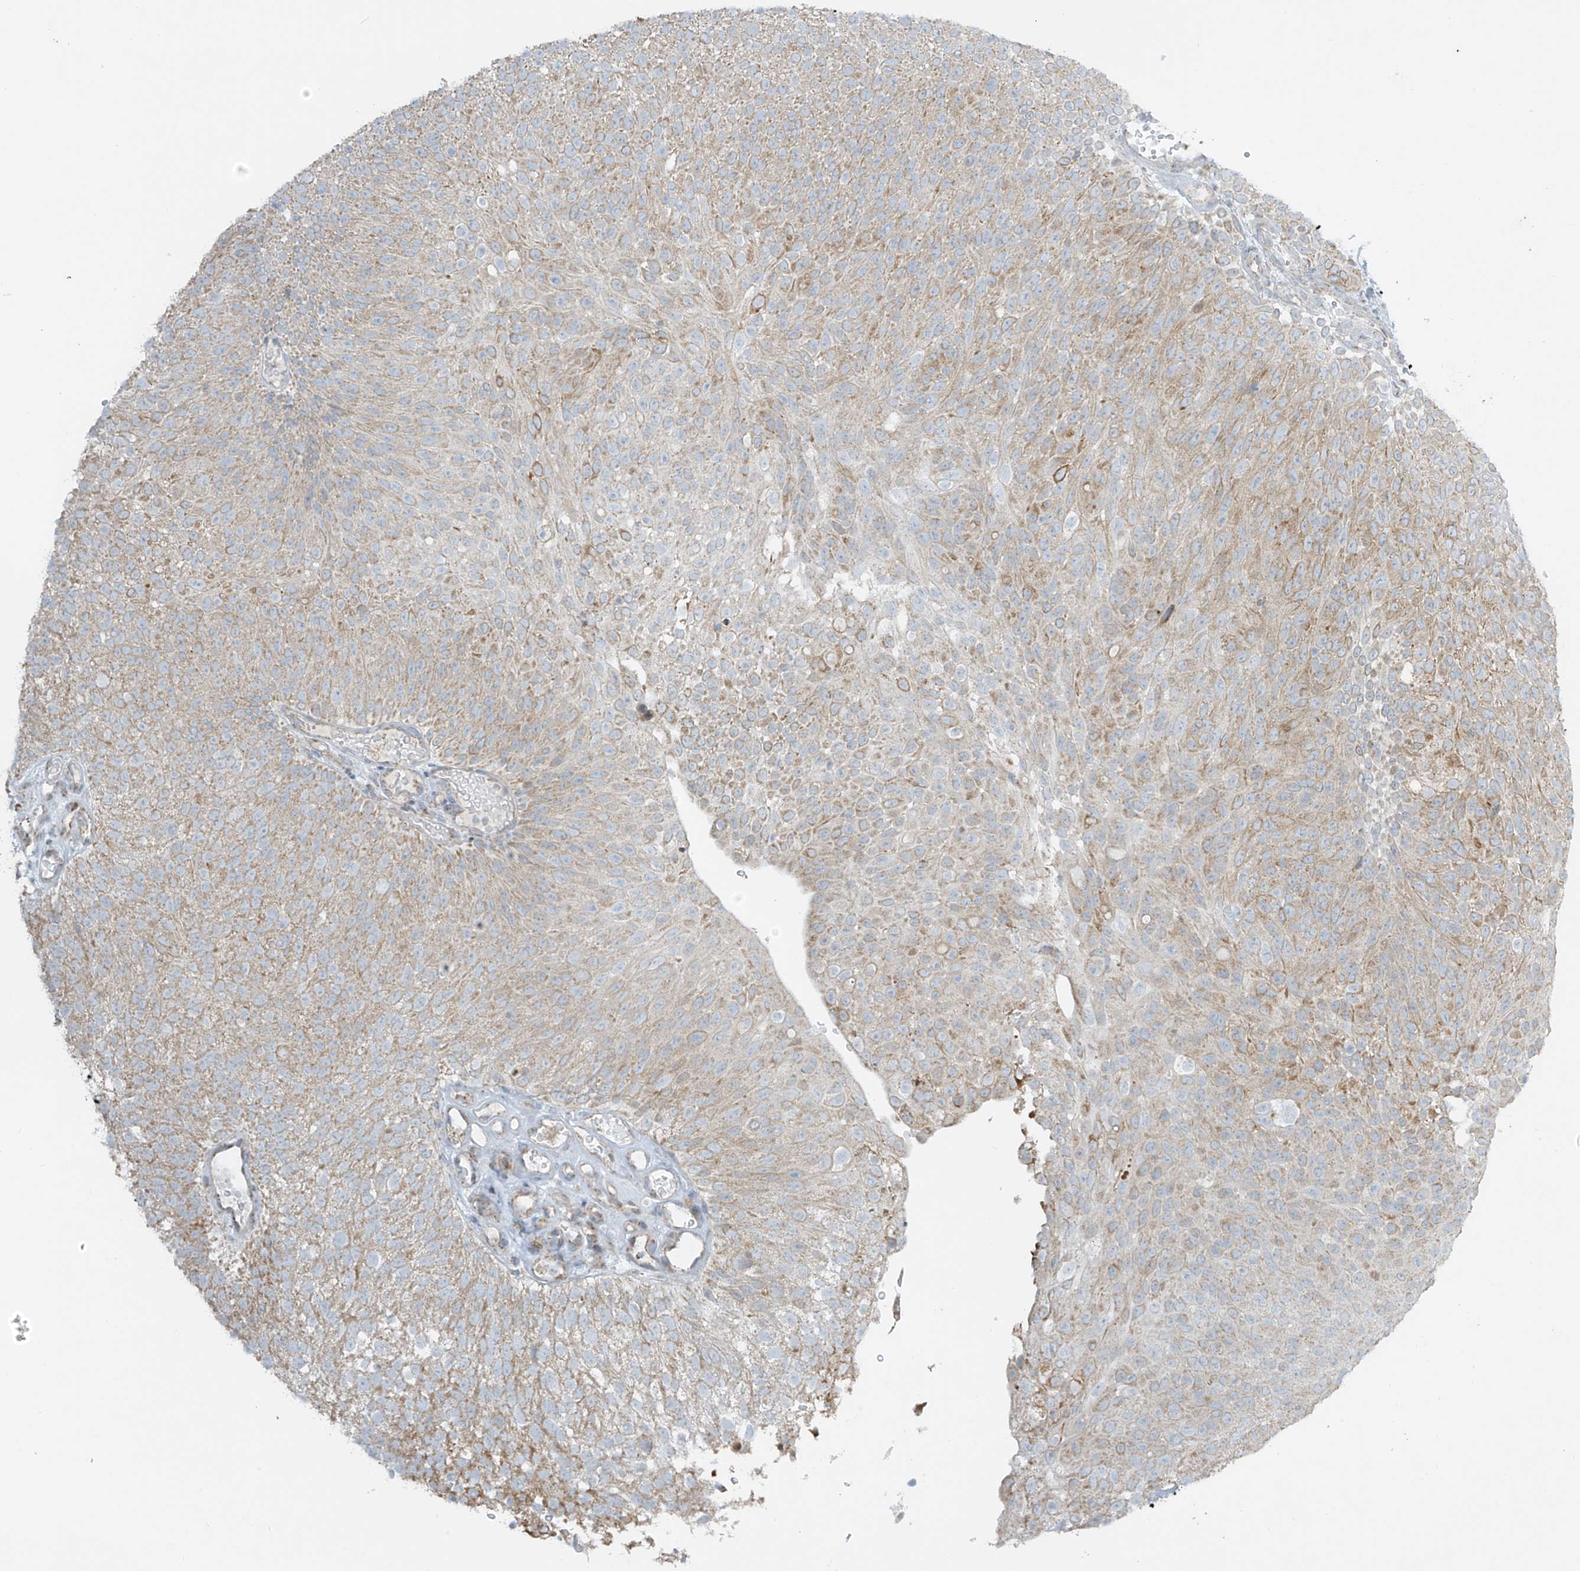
{"staining": {"intensity": "weak", "quantity": ">75%", "location": "cytoplasmic/membranous"}, "tissue": "urothelial cancer", "cell_type": "Tumor cells", "image_type": "cancer", "snomed": [{"axis": "morphology", "description": "Urothelial carcinoma, Low grade"}, {"axis": "topography", "description": "Urinary bladder"}], "caption": "IHC staining of urothelial cancer, which demonstrates low levels of weak cytoplasmic/membranous staining in about >75% of tumor cells indicating weak cytoplasmic/membranous protein positivity. The staining was performed using DAB (3,3'-diaminobenzidine) (brown) for protein detection and nuclei were counterstained in hematoxylin (blue).", "gene": "SMDT1", "patient": {"sex": "male", "age": 78}}